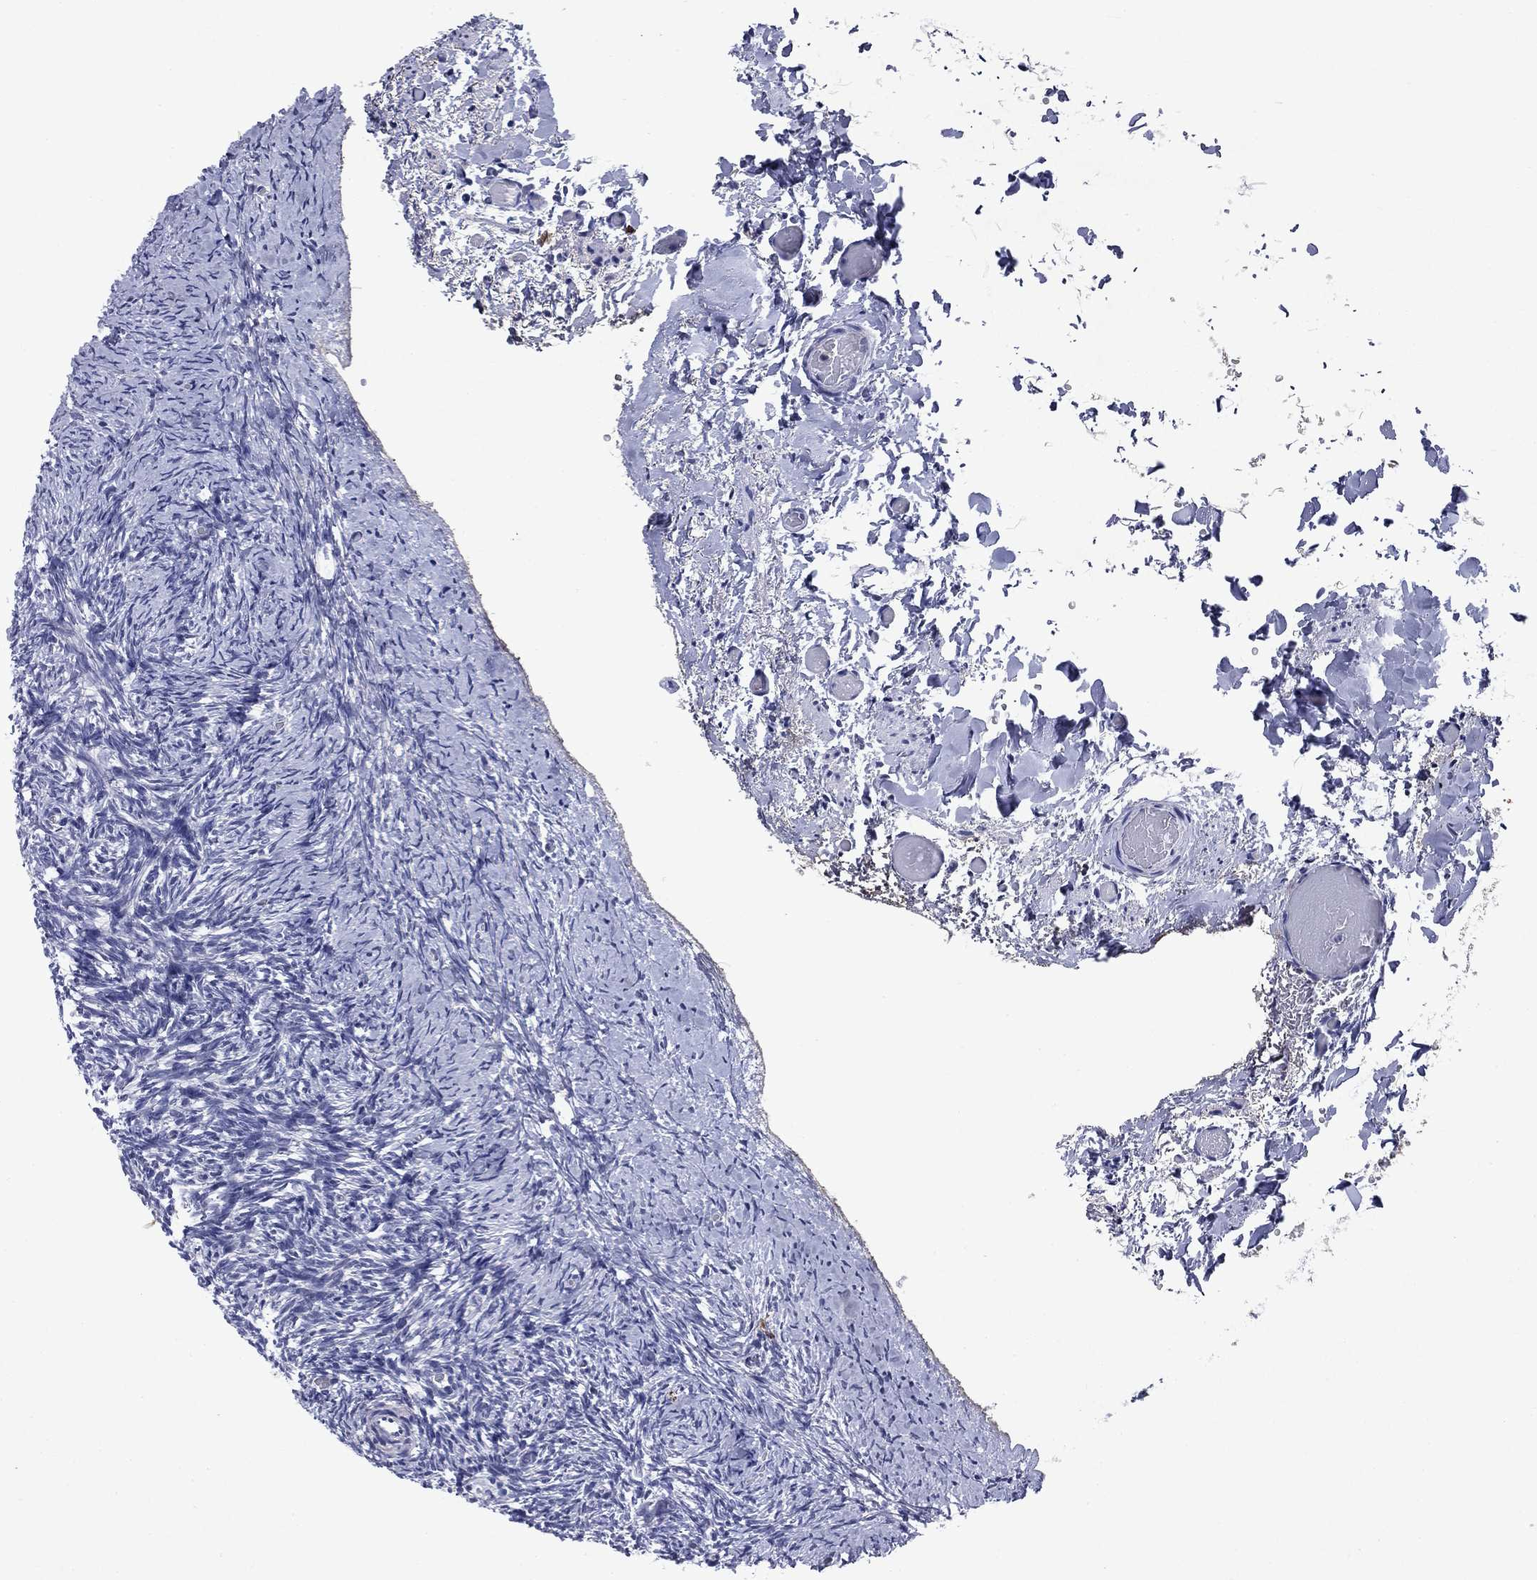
{"staining": {"intensity": "negative", "quantity": "none", "location": "none"}, "tissue": "ovary", "cell_type": "Follicle cells", "image_type": "normal", "snomed": [{"axis": "morphology", "description": "Normal tissue, NOS"}, {"axis": "topography", "description": "Ovary"}], "caption": "This is a micrograph of immunohistochemistry staining of normal ovary, which shows no expression in follicle cells.", "gene": "ECM1", "patient": {"sex": "female", "age": 39}}